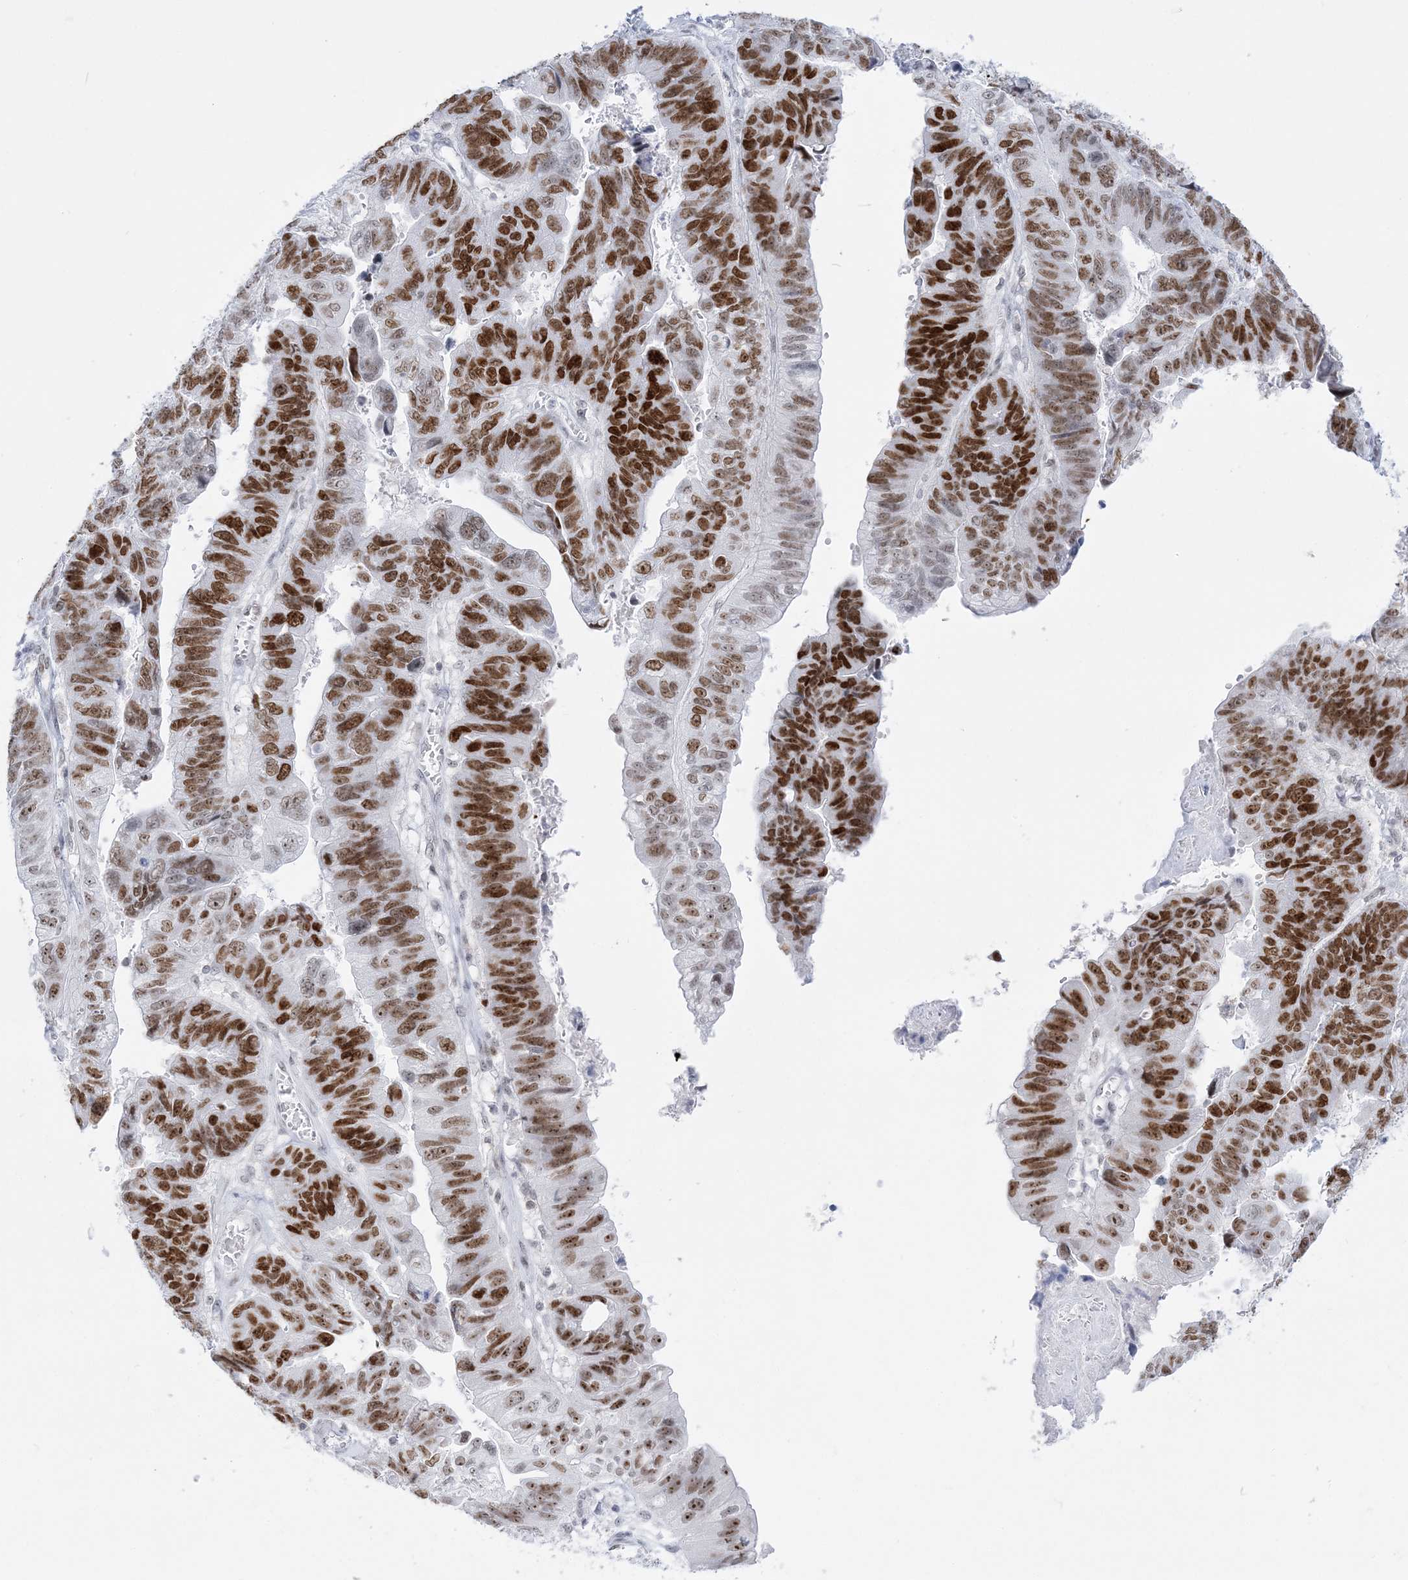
{"staining": {"intensity": "strong", "quantity": ">75%", "location": "nuclear"}, "tissue": "stomach cancer", "cell_type": "Tumor cells", "image_type": "cancer", "snomed": [{"axis": "morphology", "description": "Adenocarcinoma, NOS"}, {"axis": "topography", "description": "Stomach"}], "caption": "An image of human stomach cancer (adenocarcinoma) stained for a protein exhibits strong nuclear brown staining in tumor cells.", "gene": "DDX21", "patient": {"sex": "male", "age": 59}}